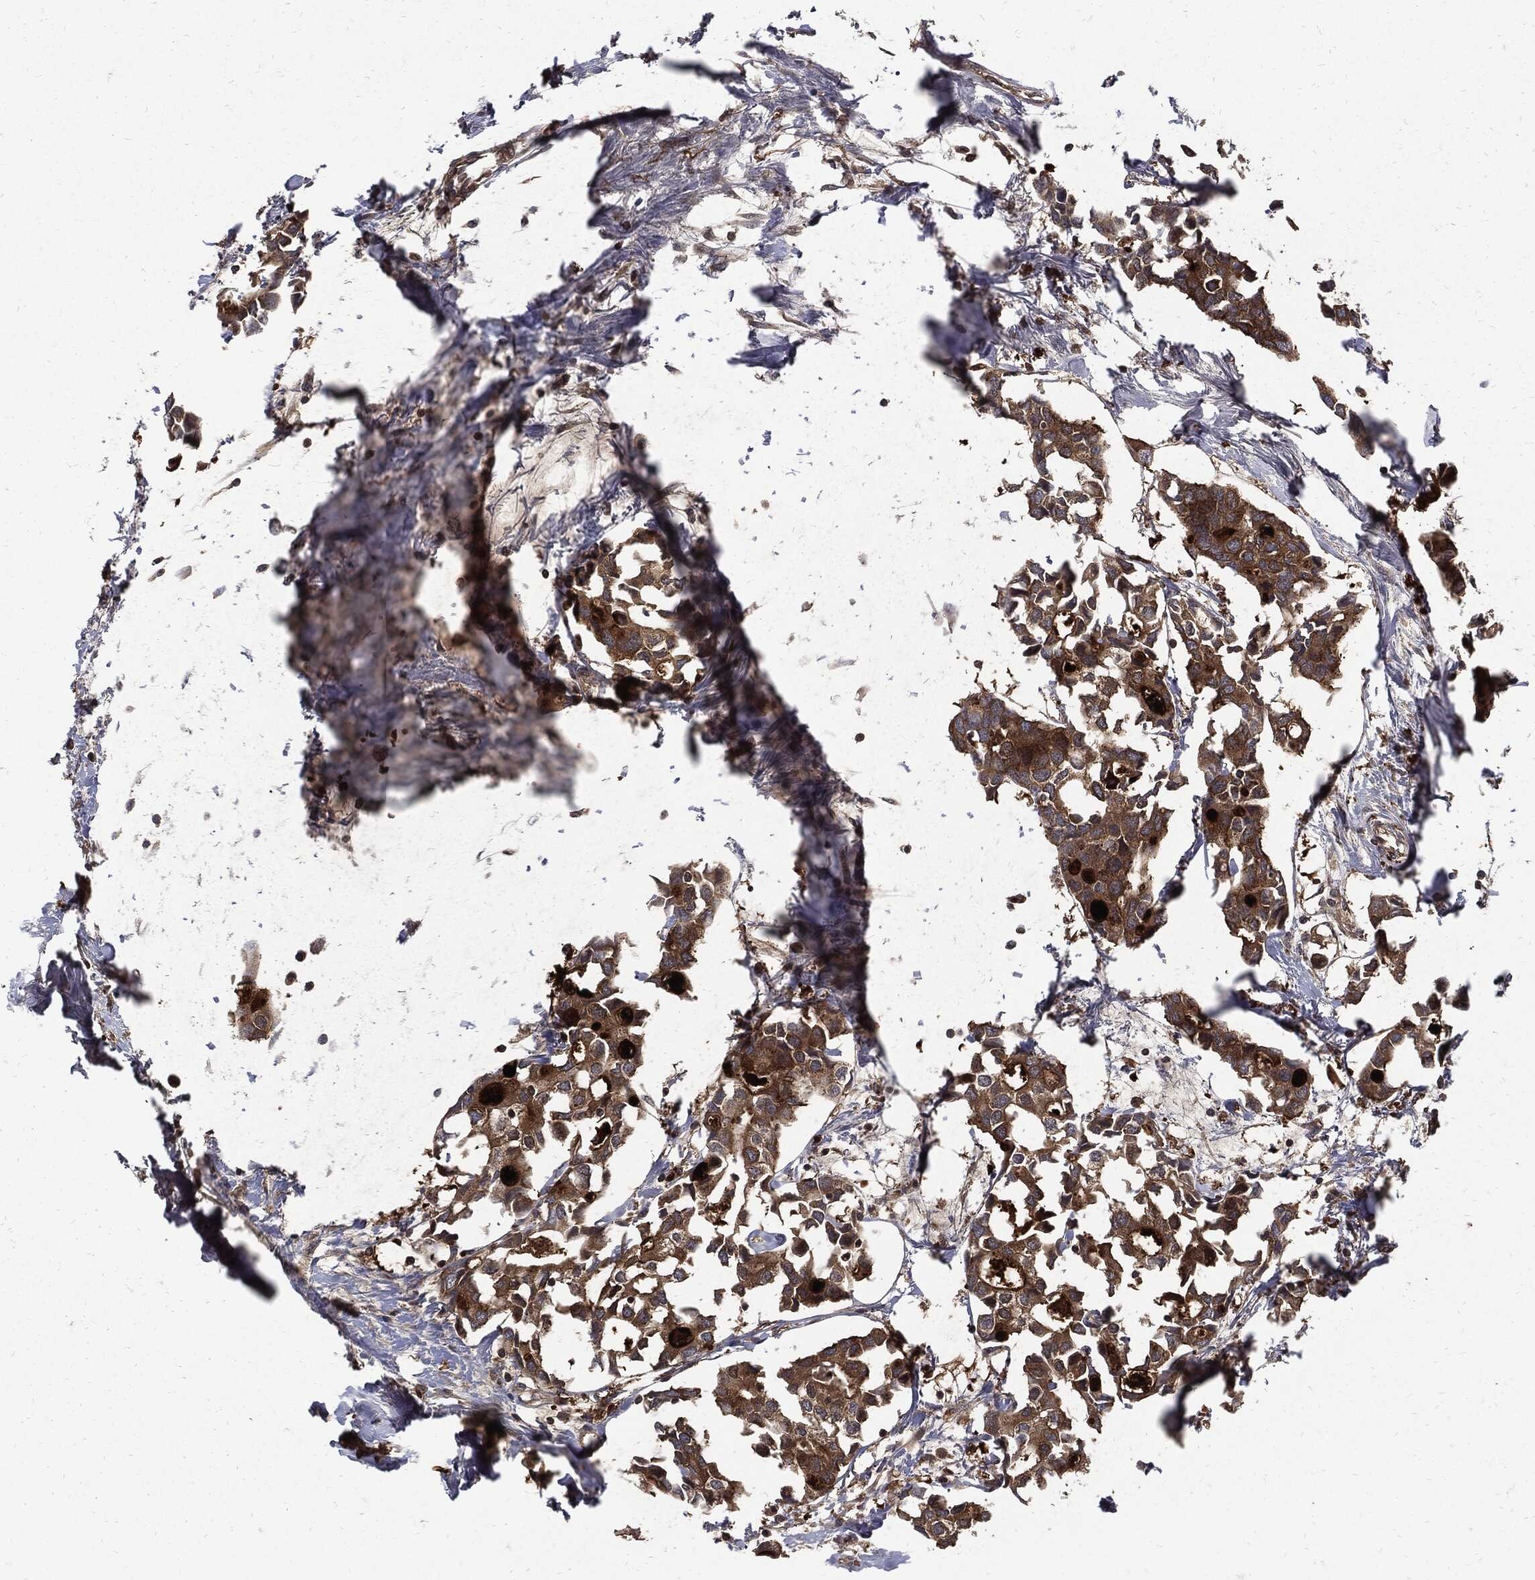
{"staining": {"intensity": "strong", "quantity": ">75%", "location": "cytoplasmic/membranous"}, "tissue": "breast cancer", "cell_type": "Tumor cells", "image_type": "cancer", "snomed": [{"axis": "morphology", "description": "Duct carcinoma"}, {"axis": "topography", "description": "Breast"}], "caption": "A histopathology image of human breast cancer (infiltrating ductal carcinoma) stained for a protein reveals strong cytoplasmic/membranous brown staining in tumor cells.", "gene": "CLU", "patient": {"sex": "female", "age": 83}}